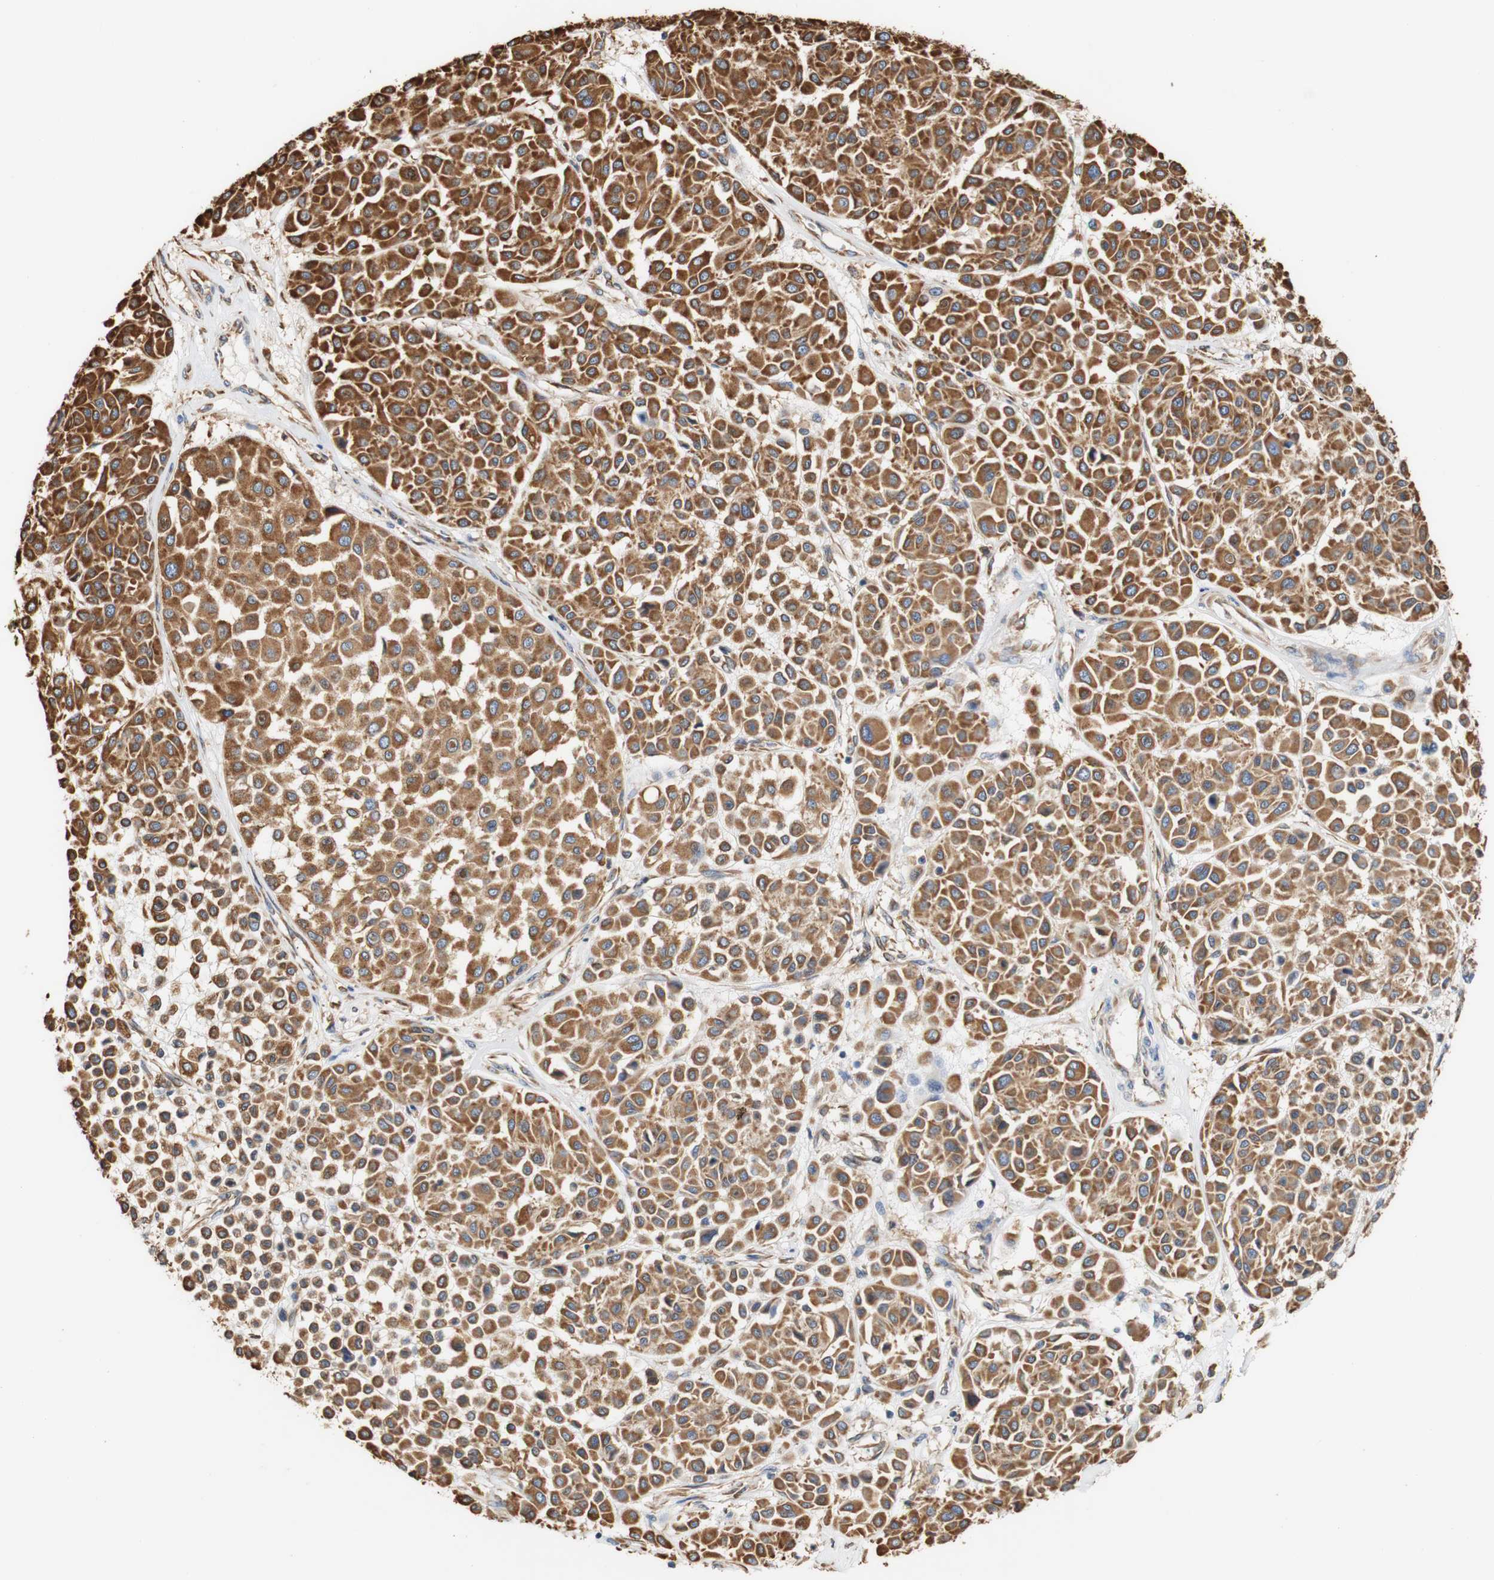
{"staining": {"intensity": "moderate", "quantity": ">75%", "location": "cytoplasmic/membranous"}, "tissue": "melanoma", "cell_type": "Tumor cells", "image_type": "cancer", "snomed": [{"axis": "morphology", "description": "Malignant melanoma, Metastatic site"}, {"axis": "topography", "description": "Soft tissue"}], "caption": "IHC staining of malignant melanoma (metastatic site), which exhibits medium levels of moderate cytoplasmic/membranous expression in approximately >75% of tumor cells indicating moderate cytoplasmic/membranous protein staining. The staining was performed using DAB (3,3'-diaminobenzidine) (brown) for protein detection and nuclei were counterstained in hematoxylin (blue).", "gene": "EIF2AK4", "patient": {"sex": "male", "age": 41}}